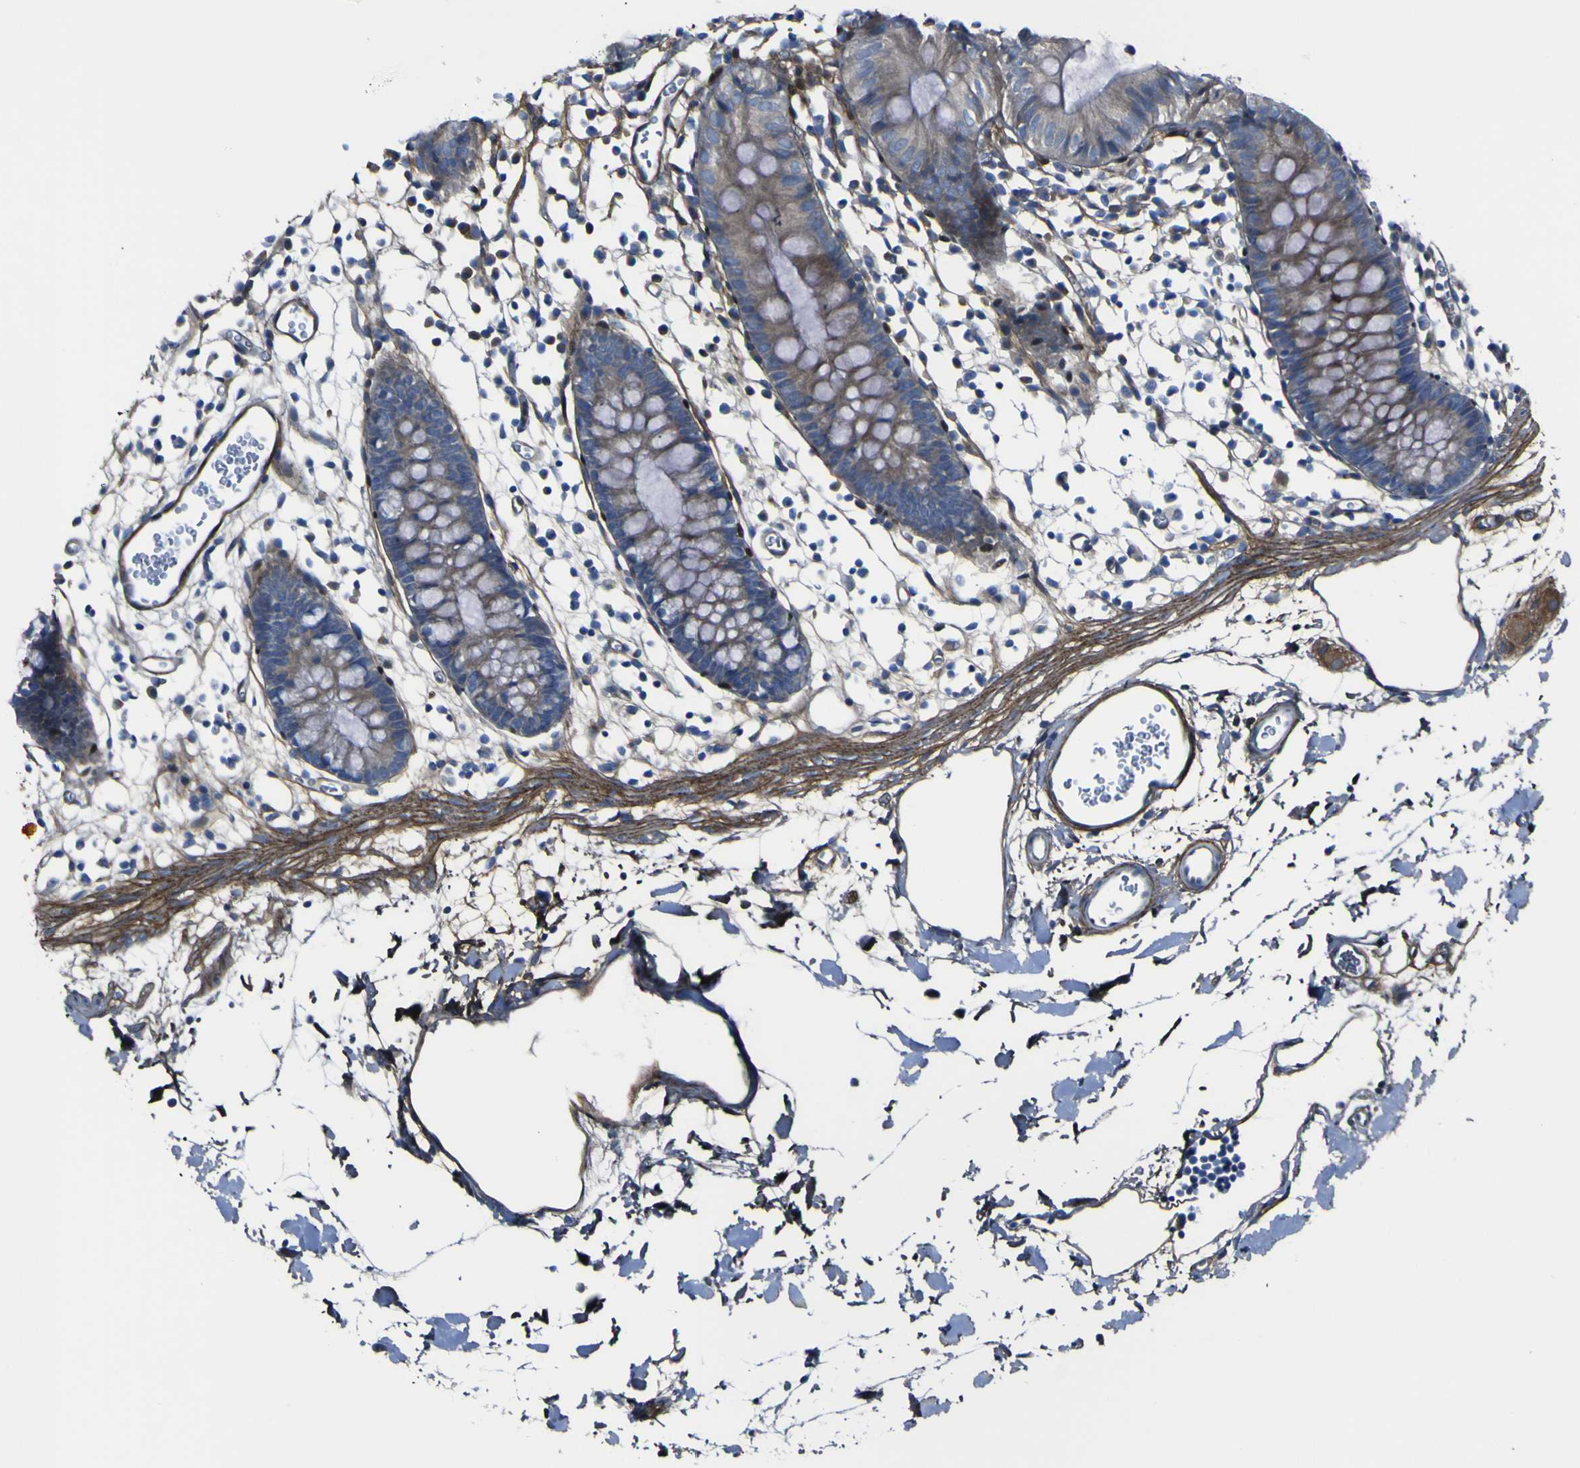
{"staining": {"intensity": "moderate", "quantity": "25%-75%", "location": "cytoplasmic/membranous"}, "tissue": "colon", "cell_type": "Endothelial cells", "image_type": "normal", "snomed": [{"axis": "morphology", "description": "Normal tissue, NOS"}, {"axis": "topography", "description": "Colon"}], "caption": "Immunohistochemical staining of unremarkable colon demonstrates medium levels of moderate cytoplasmic/membranous staining in approximately 25%-75% of endothelial cells.", "gene": "LRRN1", "patient": {"sex": "male", "age": 14}}